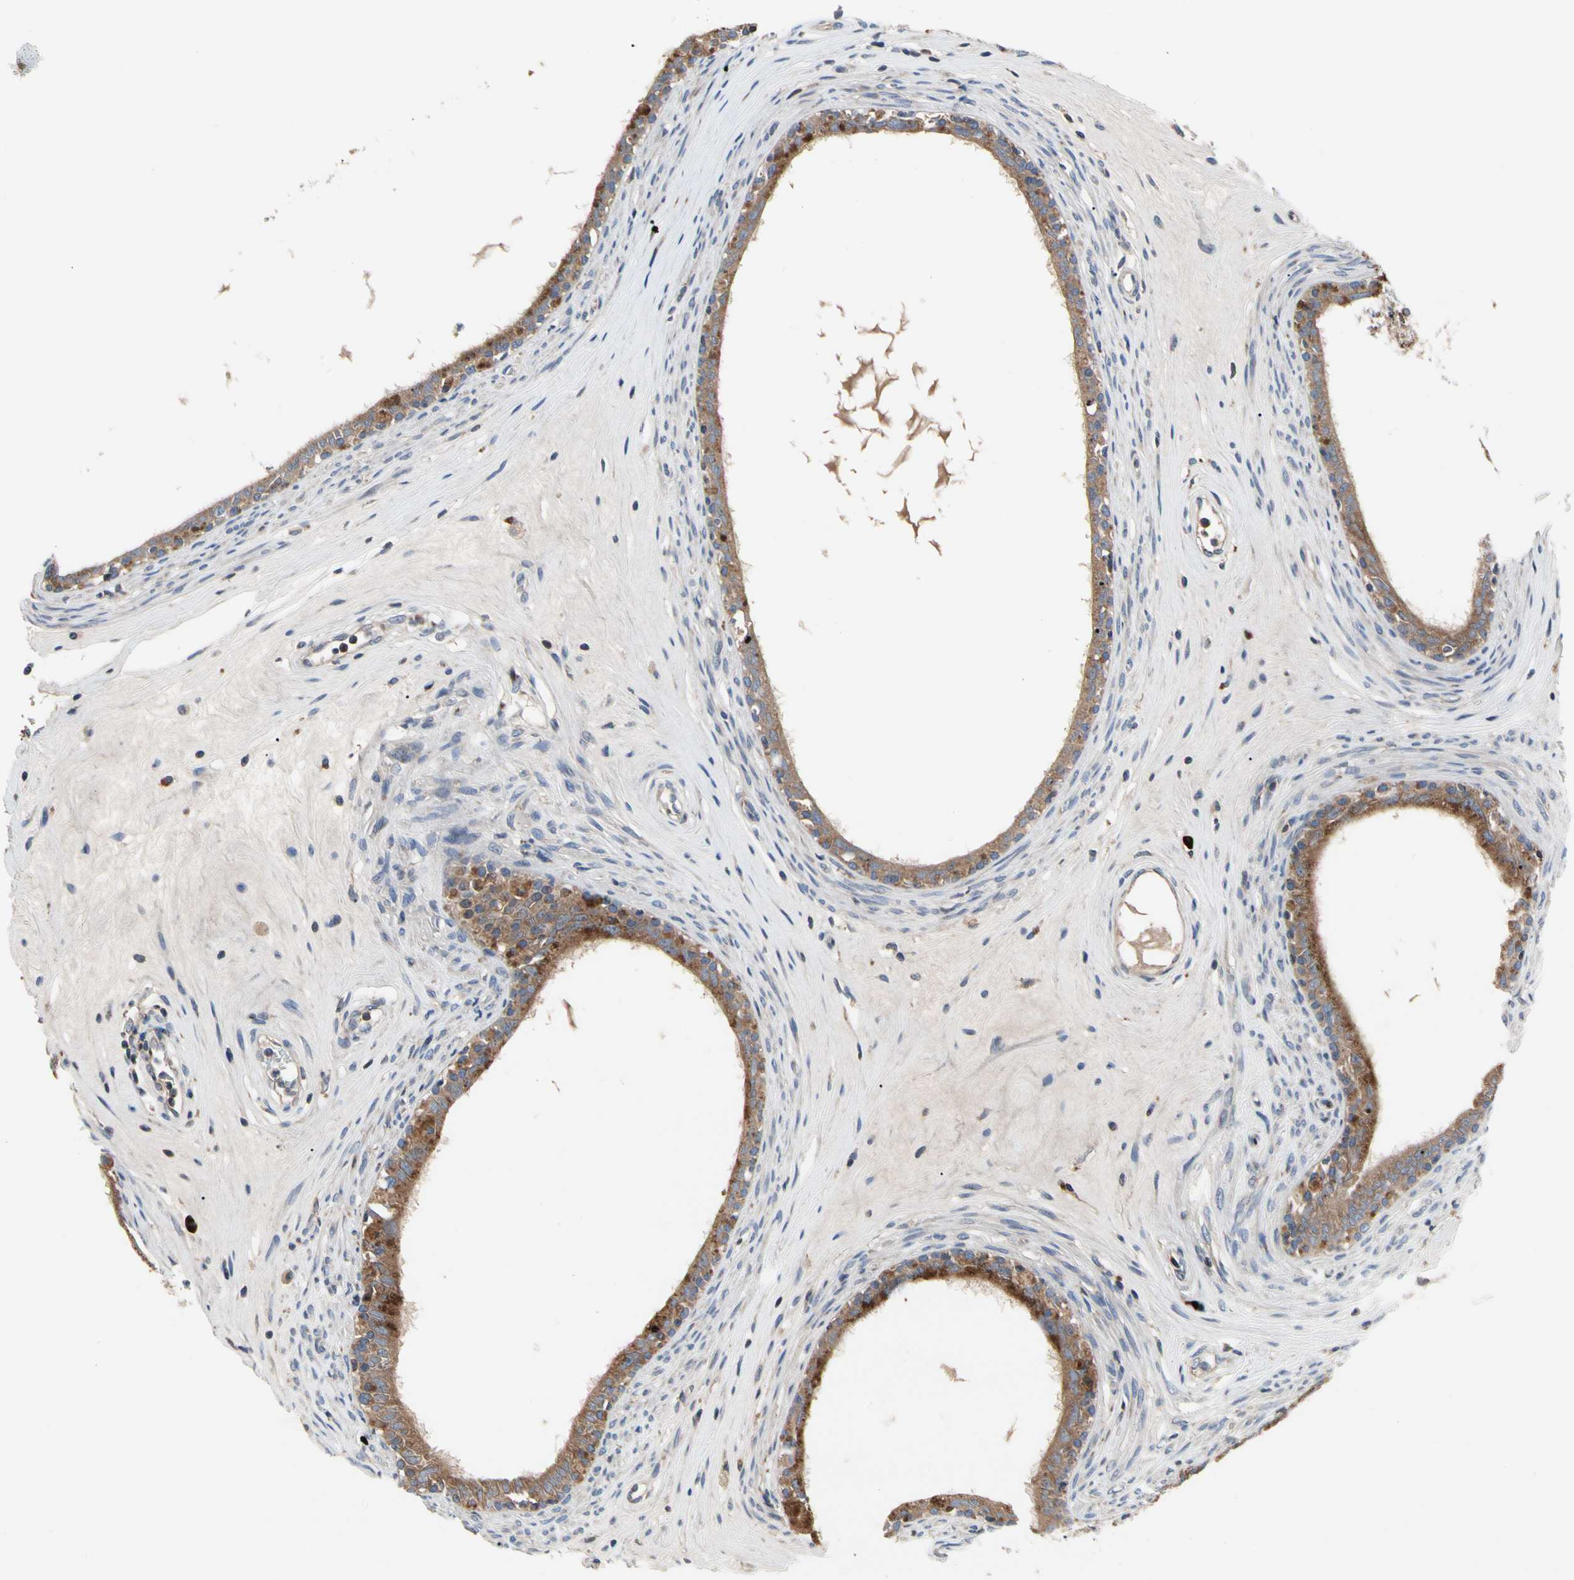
{"staining": {"intensity": "moderate", "quantity": ">75%", "location": "cytoplasmic/membranous"}, "tissue": "epididymis", "cell_type": "Glandular cells", "image_type": "normal", "snomed": [{"axis": "morphology", "description": "Normal tissue, NOS"}, {"axis": "morphology", "description": "Inflammation, NOS"}, {"axis": "topography", "description": "Epididymis"}], "caption": "An immunohistochemistry (IHC) photomicrograph of unremarkable tissue is shown. Protein staining in brown labels moderate cytoplasmic/membranous positivity in epididymis within glandular cells.", "gene": "MMEL1", "patient": {"sex": "male", "age": 84}}